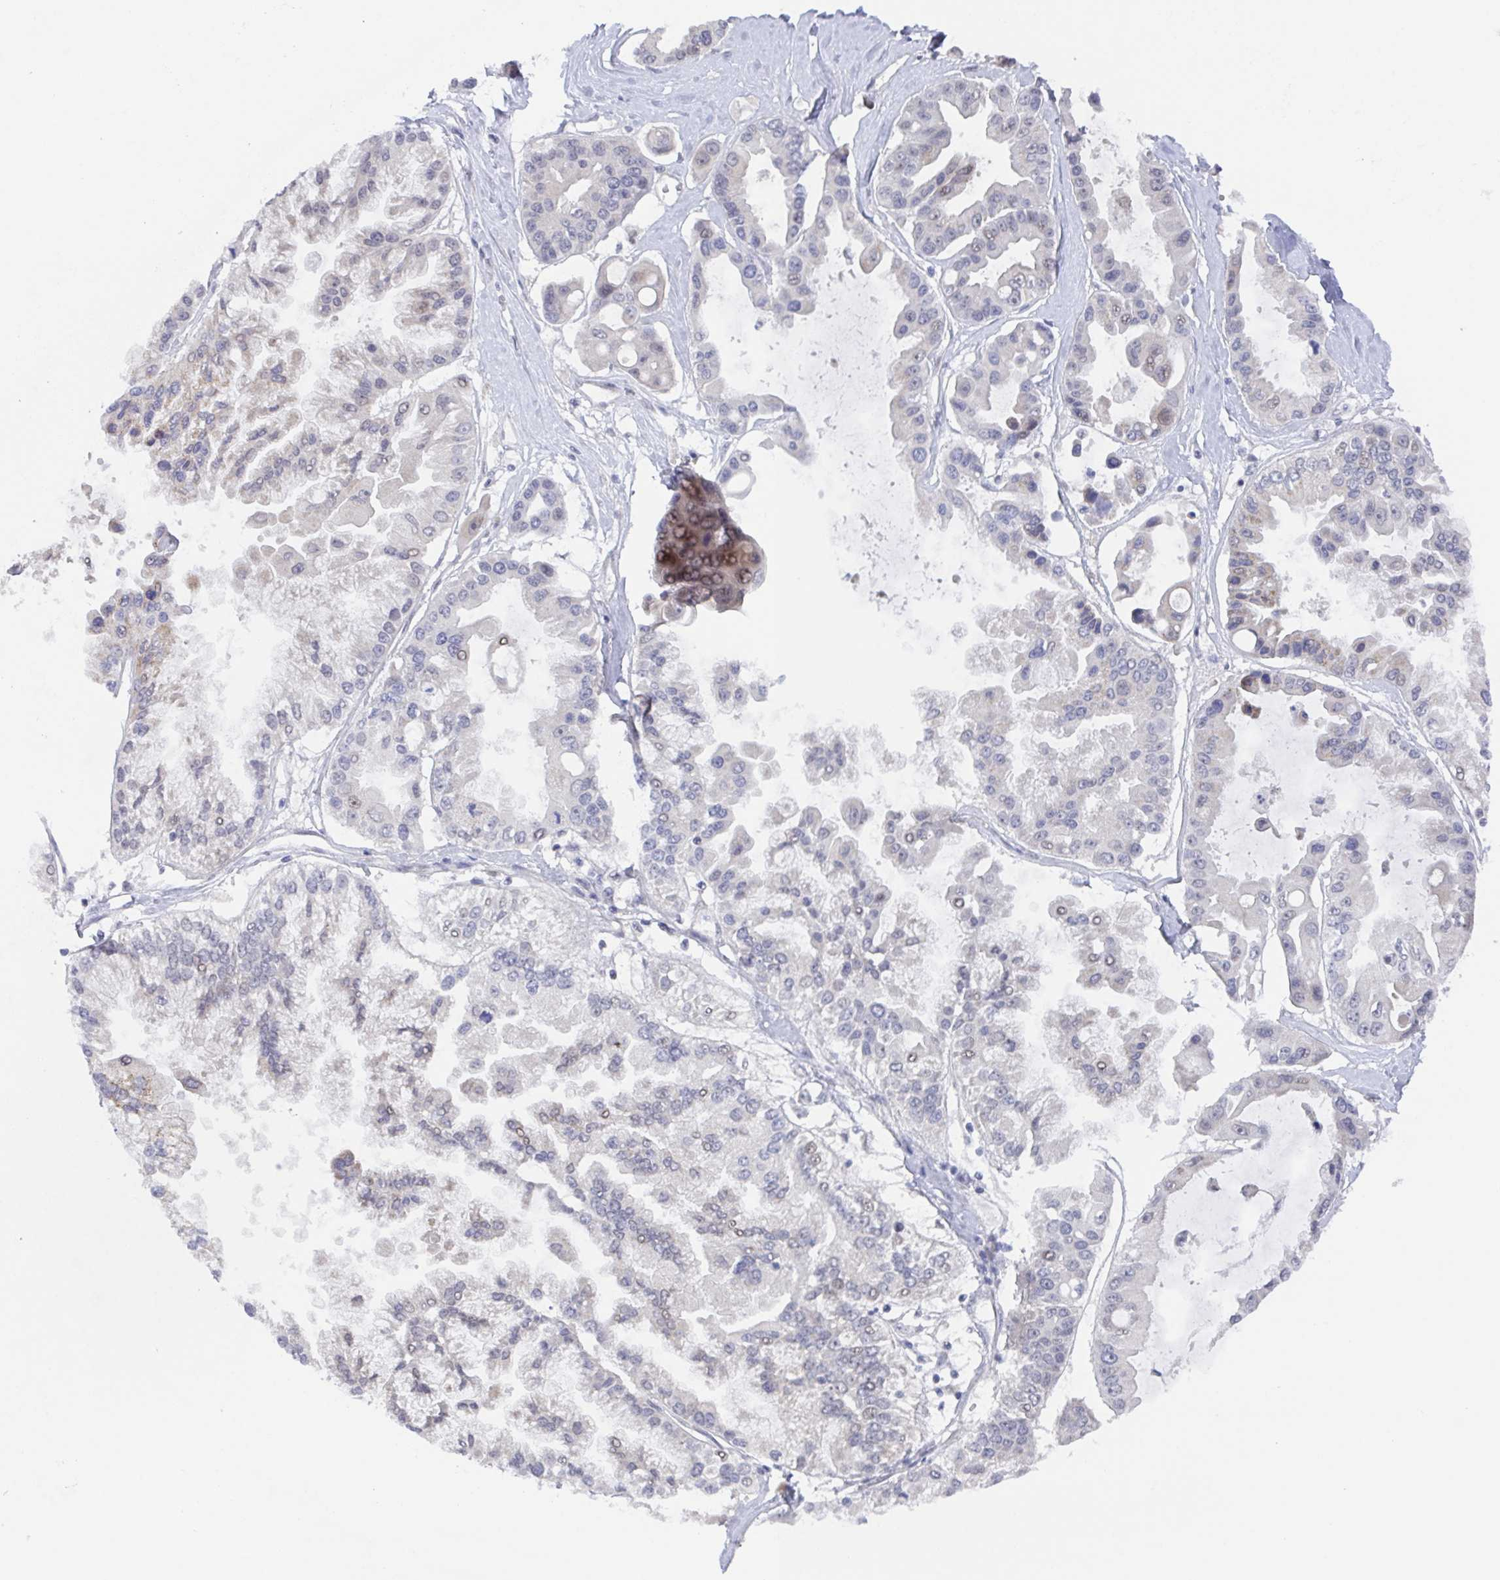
{"staining": {"intensity": "negative", "quantity": "none", "location": "none"}, "tissue": "ovarian cancer", "cell_type": "Tumor cells", "image_type": "cancer", "snomed": [{"axis": "morphology", "description": "Cystadenocarcinoma, serous, NOS"}, {"axis": "topography", "description": "Ovary"}], "caption": "Ovarian serous cystadenocarcinoma was stained to show a protein in brown. There is no significant staining in tumor cells. (Brightfield microscopy of DAB (3,3'-diaminobenzidine) IHC at high magnification).", "gene": "POU2F3", "patient": {"sex": "female", "age": 56}}